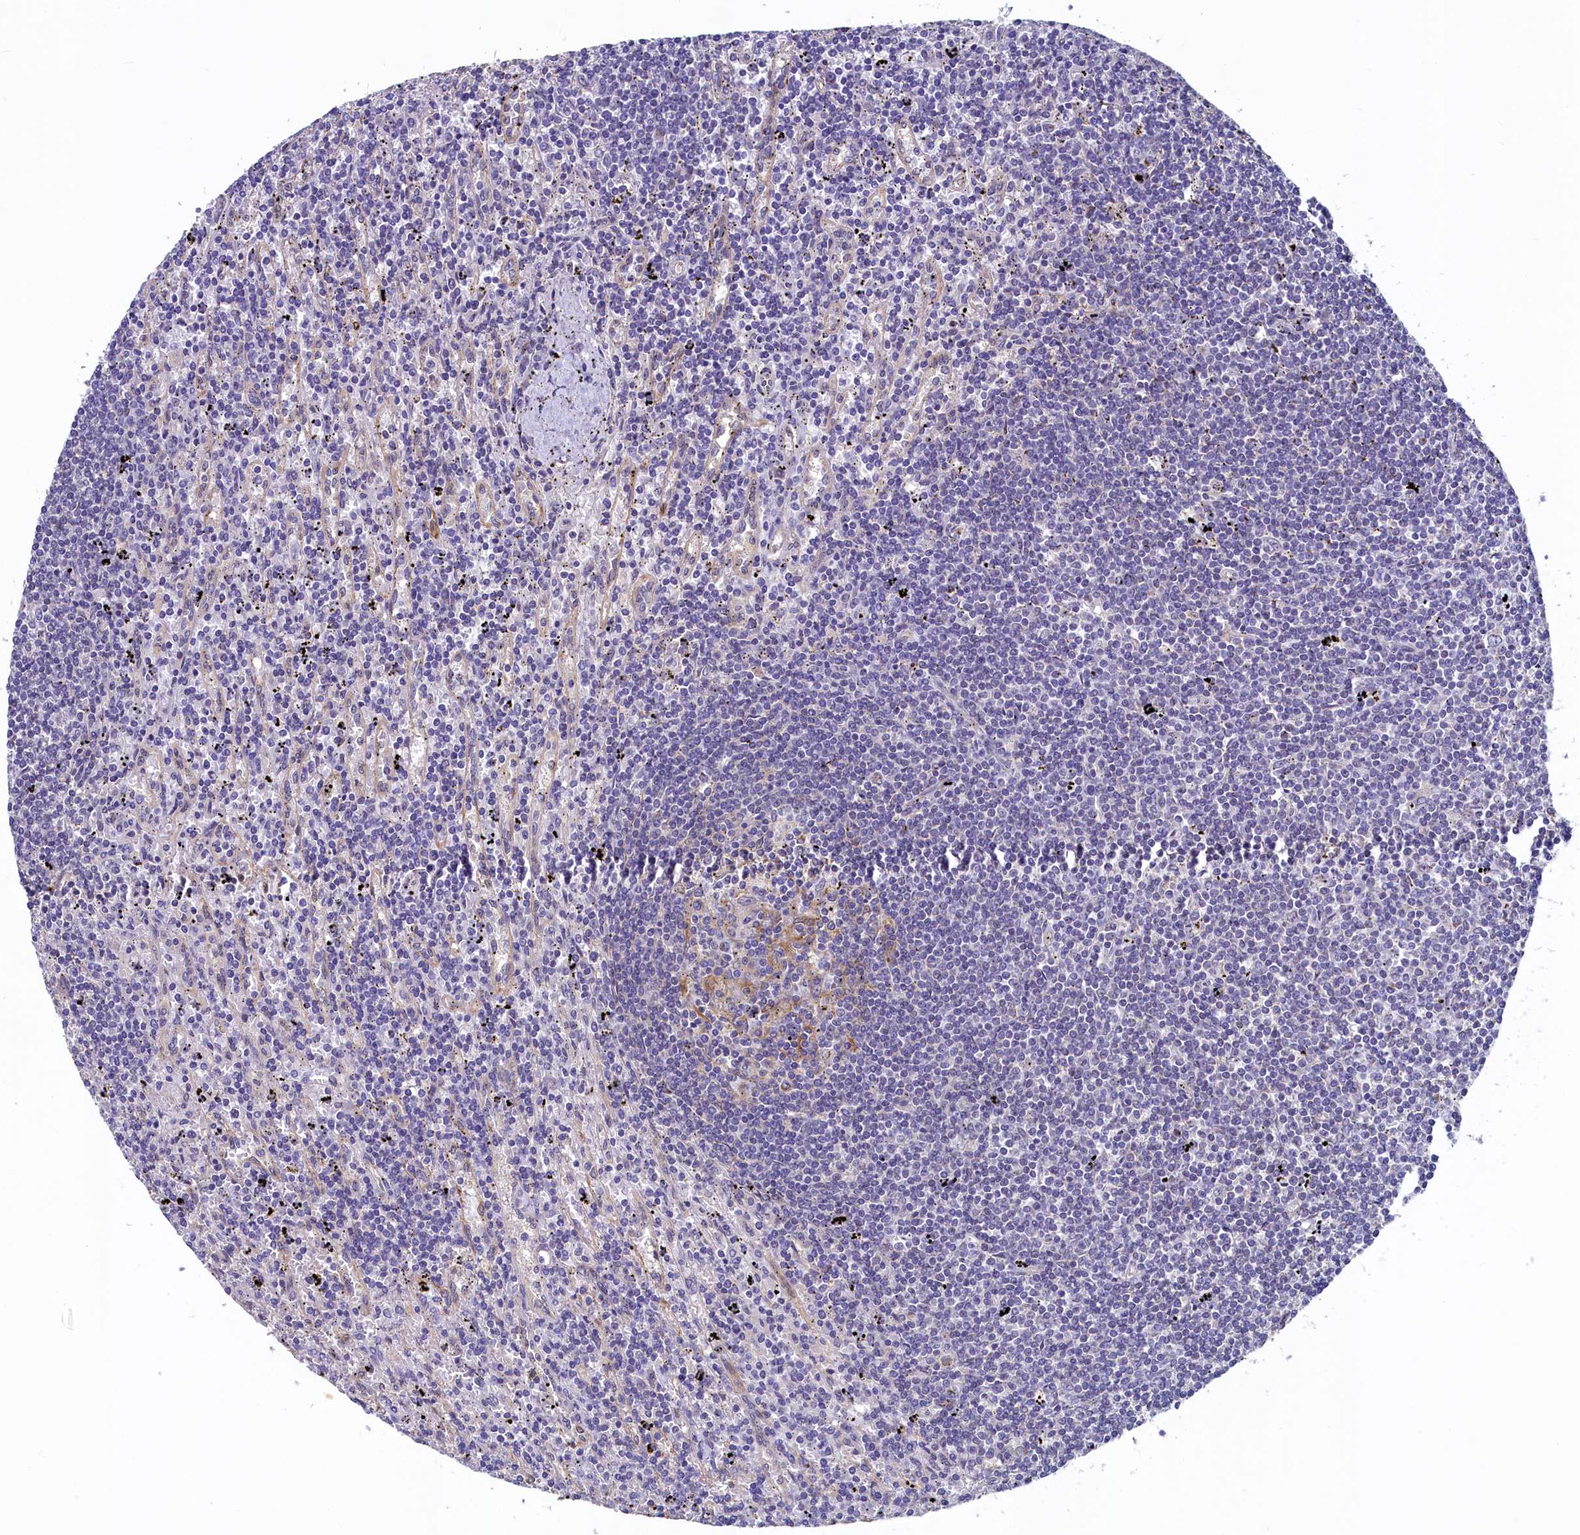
{"staining": {"intensity": "negative", "quantity": "none", "location": "none"}, "tissue": "lymphoma", "cell_type": "Tumor cells", "image_type": "cancer", "snomed": [{"axis": "morphology", "description": "Malignant lymphoma, non-Hodgkin's type, Low grade"}, {"axis": "topography", "description": "Spleen"}], "caption": "IHC image of low-grade malignant lymphoma, non-Hodgkin's type stained for a protein (brown), which demonstrates no expression in tumor cells. (DAB (3,3'-diaminobenzidine) immunohistochemistry (IHC), high magnification).", "gene": "SPATA2L", "patient": {"sex": "male", "age": 76}}